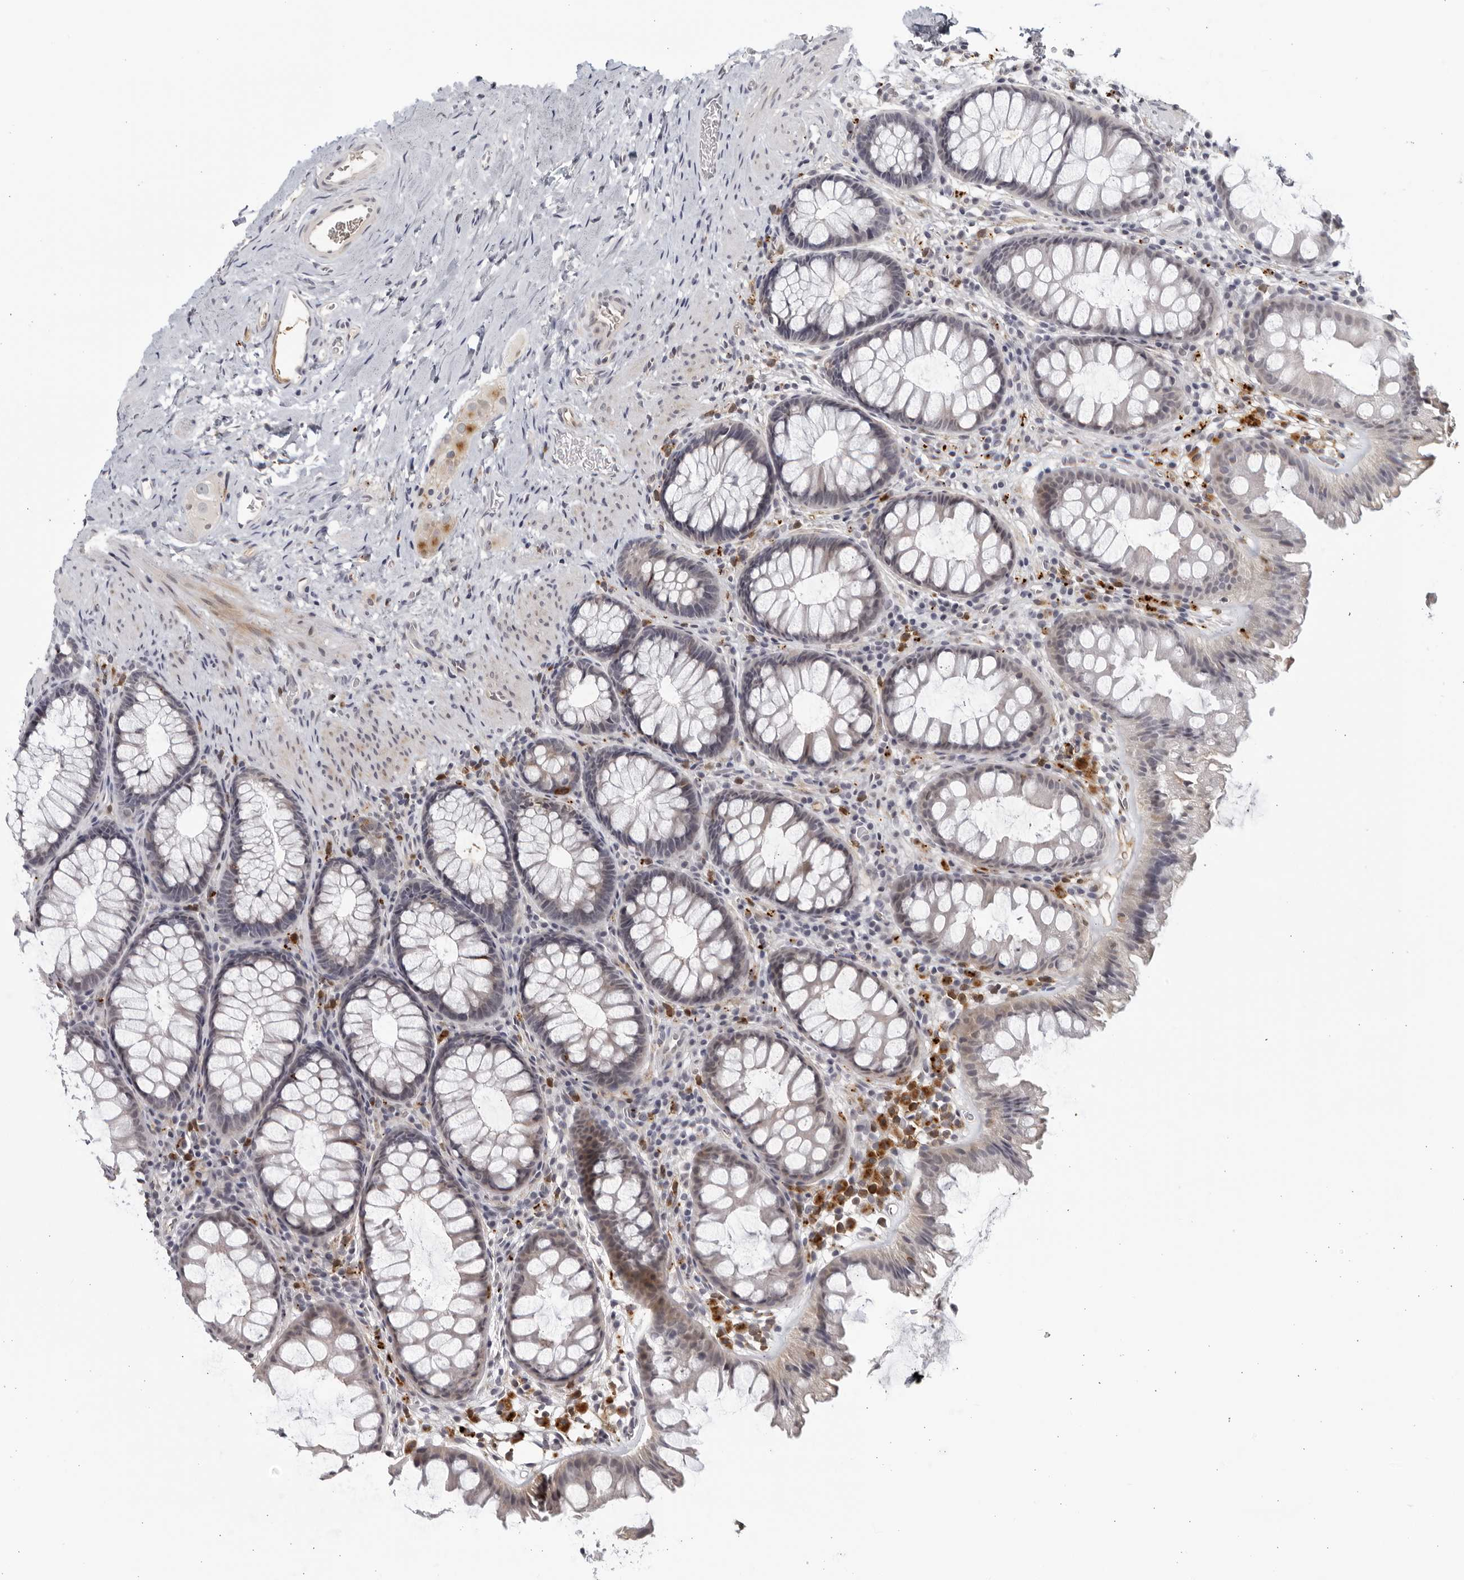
{"staining": {"intensity": "weak", "quantity": "25%-75%", "location": "nuclear"}, "tissue": "colon", "cell_type": "Endothelial cells", "image_type": "normal", "snomed": [{"axis": "morphology", "description": "Normal tissue, NOS"}, {"axis": "topography", "description": "Colon"}], "caption": "Endothelial cells exhibit low levels of weak nuclear staining in approximately 25%-75% of cells in unremarkable colon. The staining was performed using DAB, with brown indicating positive protein expression. Nuclei are stained blue with hematoxylin.", "gene": "STRADB", "patient": {"sex": "female", "age": 62}}